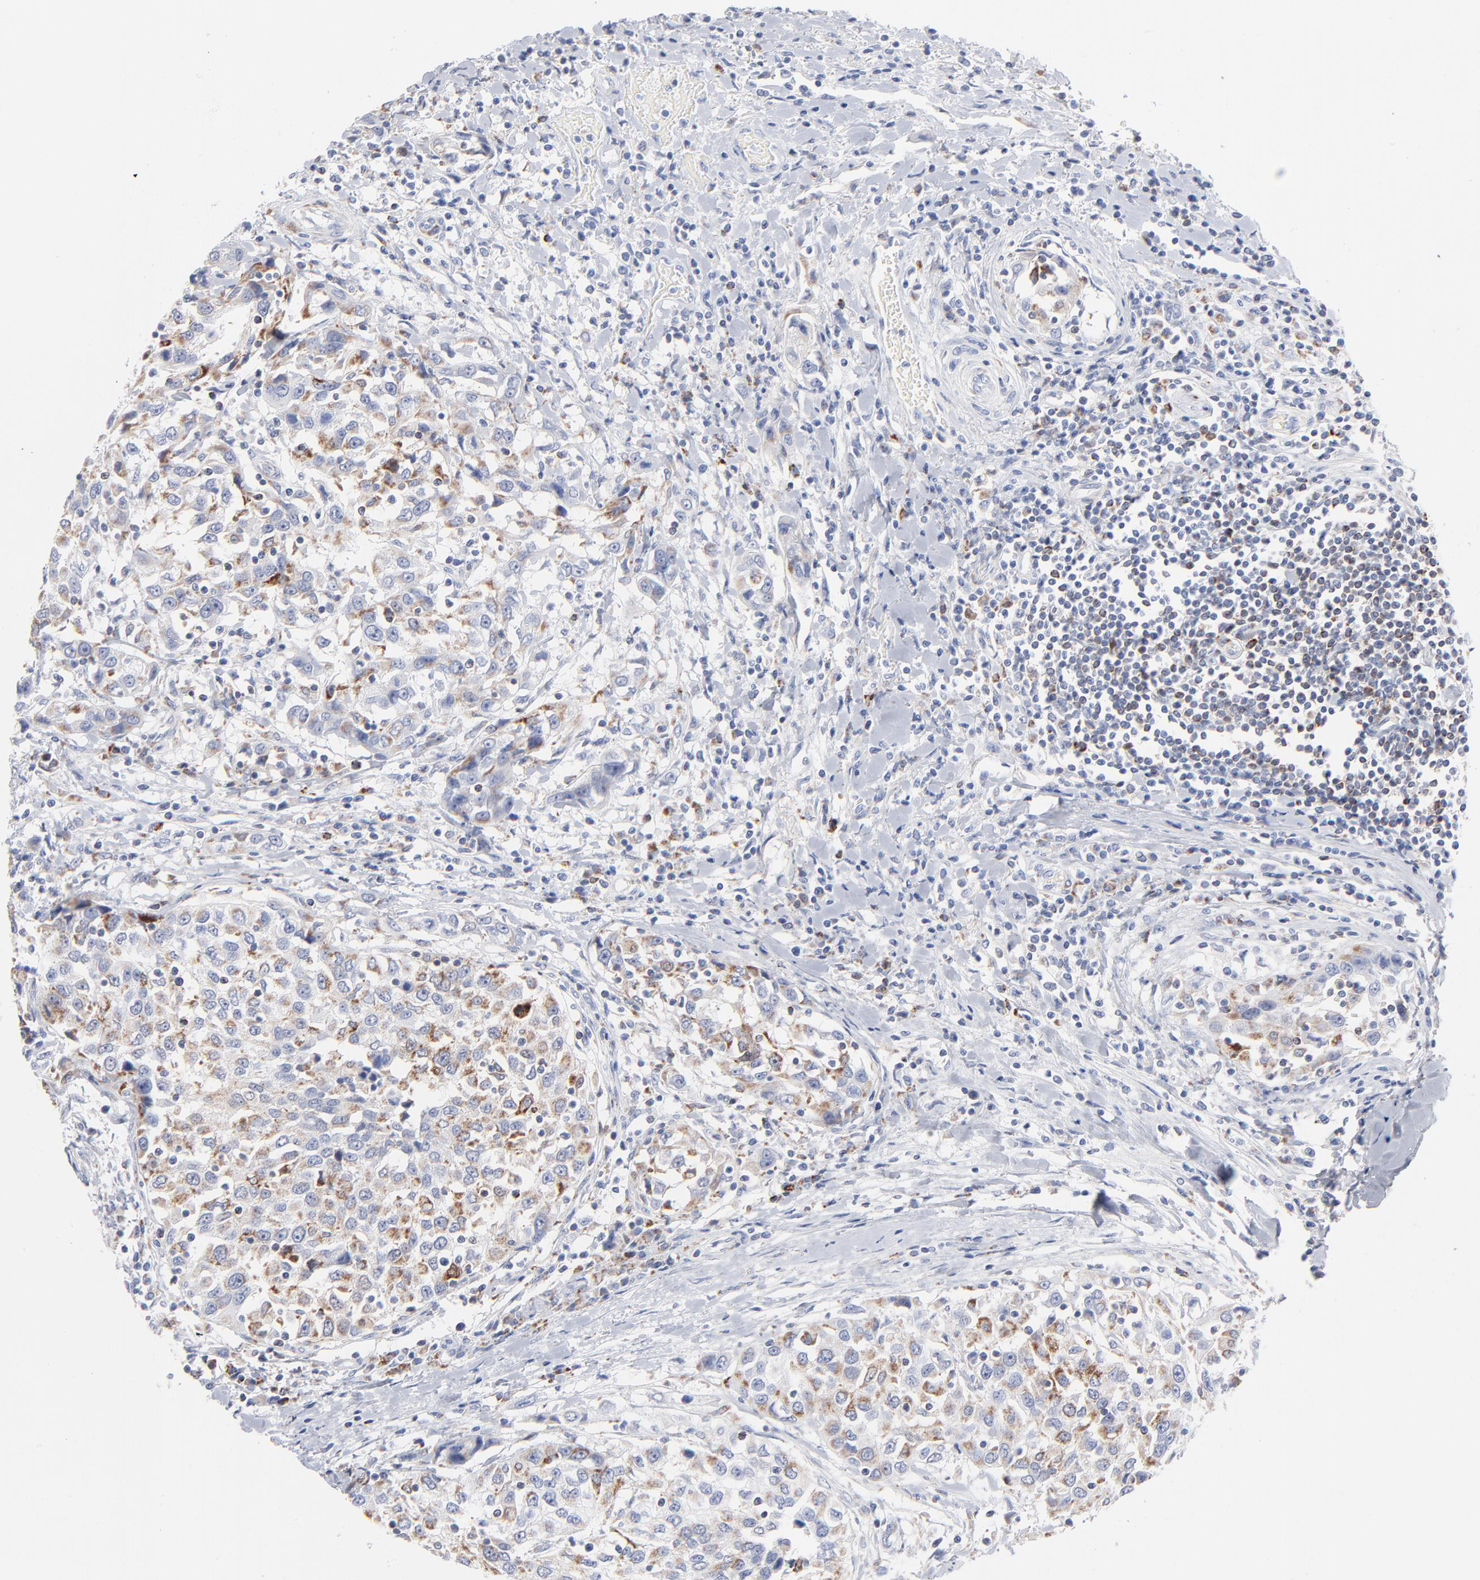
{"staining": {"intensity": "weak", "quantity": "<25%", "location": "cytoplasmic/membranous"}, "tissue": "urothelial cancer", "cell_type": "Tumor cells", "image_type": "cancer", "snomed": [{"axis": "morphology", "description": "Urothelial carcinoma, High grade"}, {"axis": "topography", "description": "Urinary bladder"}], "caption": "An immunohistochemistry (IHC) histopathology image of urothelial cancer is shown. There is no staining in tumor cells of urothelial cancer. (DAB (3,3'-diaminobenzidine) IHC with hematoxylin counter stain).", "gene": "CHCHD10", "patient": {"sex": "female", "age": 80}}